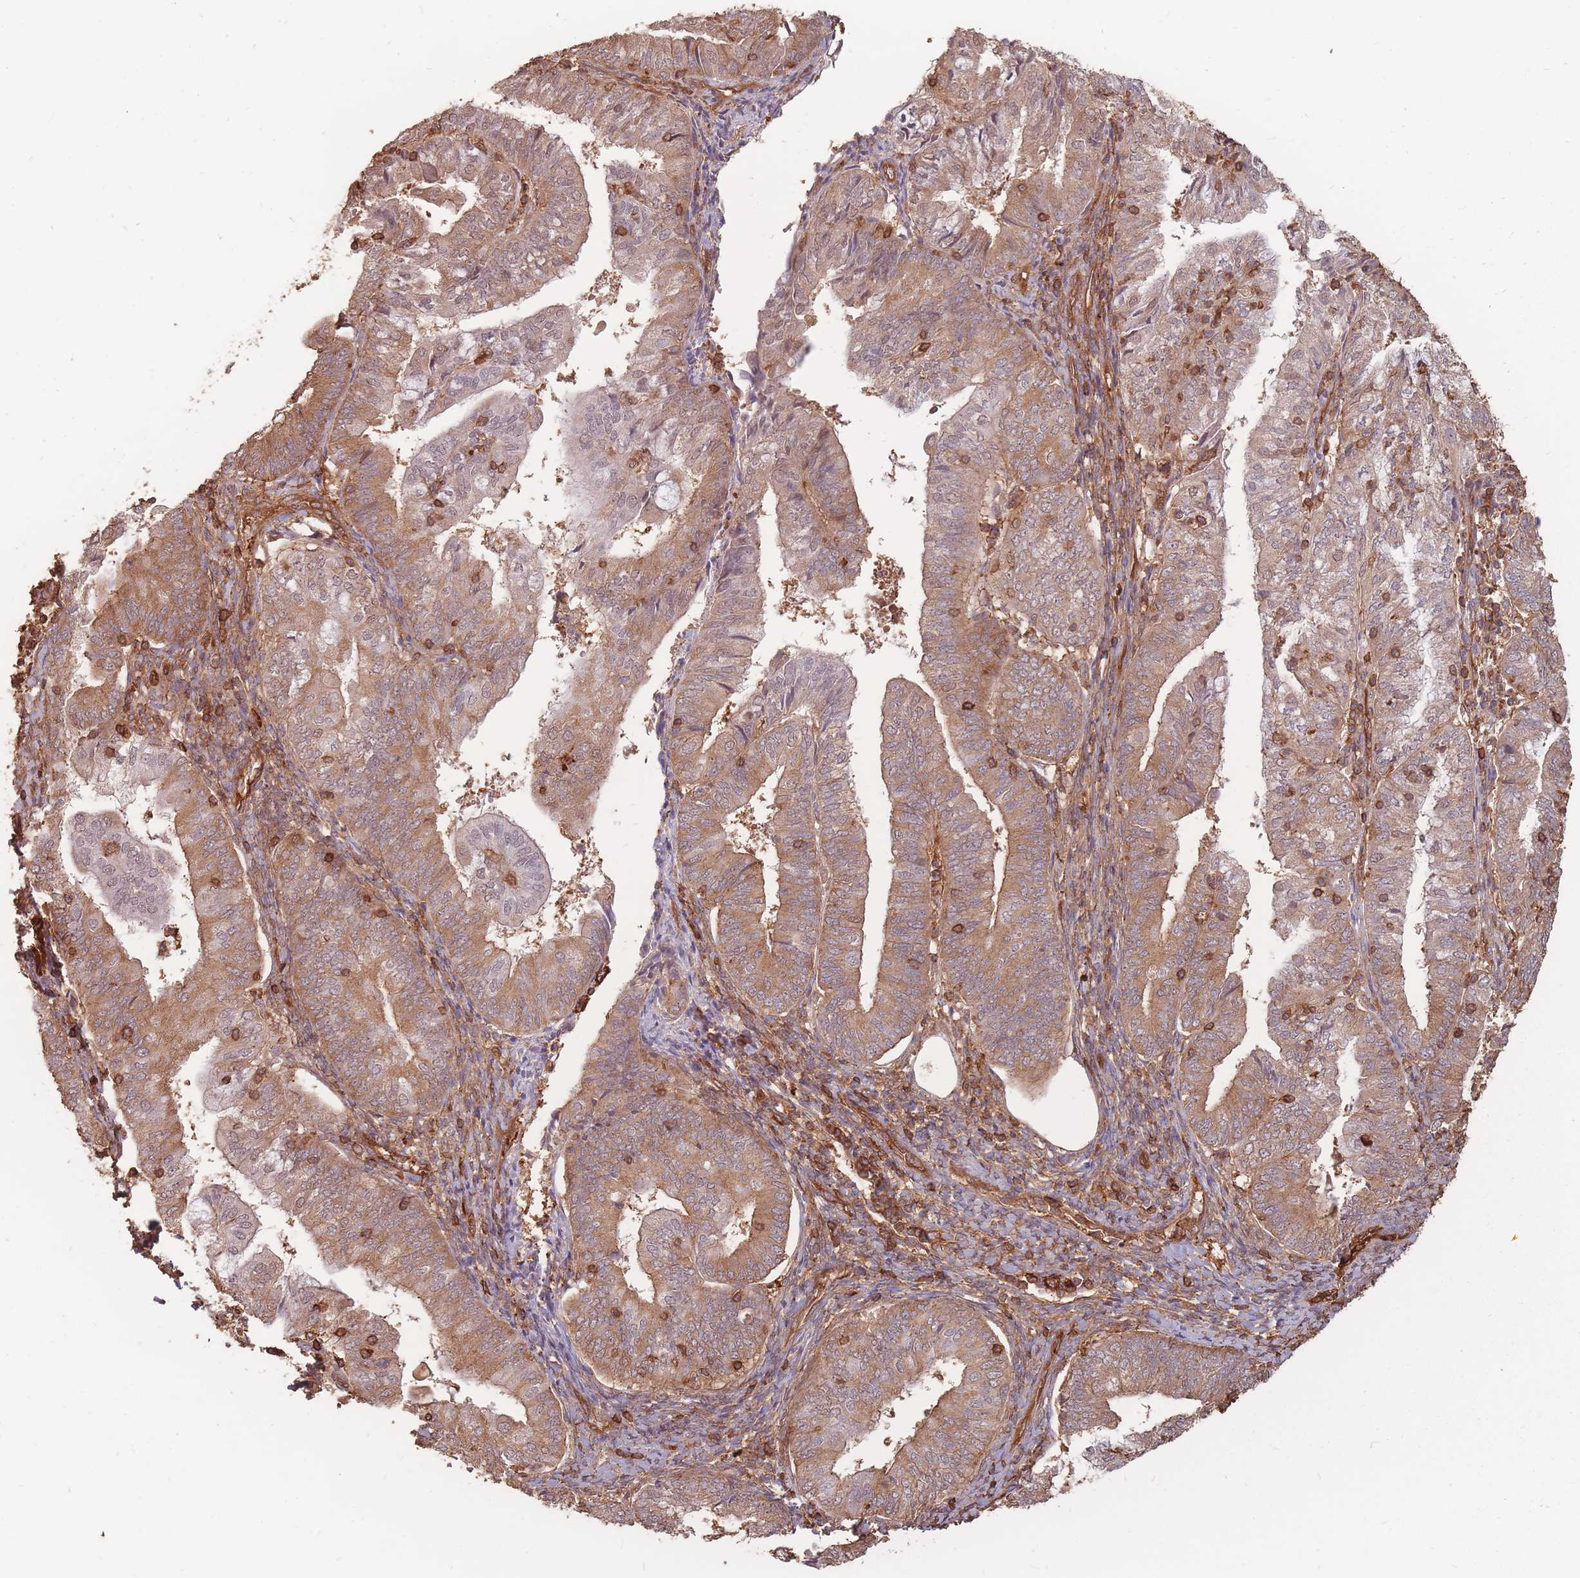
{"staining": {"intensity": "moderate", "quantity": ">75%", "location": "cytoplasmic/membranous"}, "tissue": "endometrial cancer", "cell_type": "Tumor cells", "image_type": "cancer", "snomed": [{"axis": "morphology", "description": "Adenocarcinoma, NOS"}, {"axis": "topography", "description": "Endometrium"}], "caption": "Immunohistochemistry (DAB (3,3'-diaminobenzidine)) staining of human endometrial adenocarcinoma displays moderate cytoplasmic/membranous protein expression in approximately >75% of tumor cells.", "gene": "PLS3", "patient": {"sex": "female", "age": 55}}